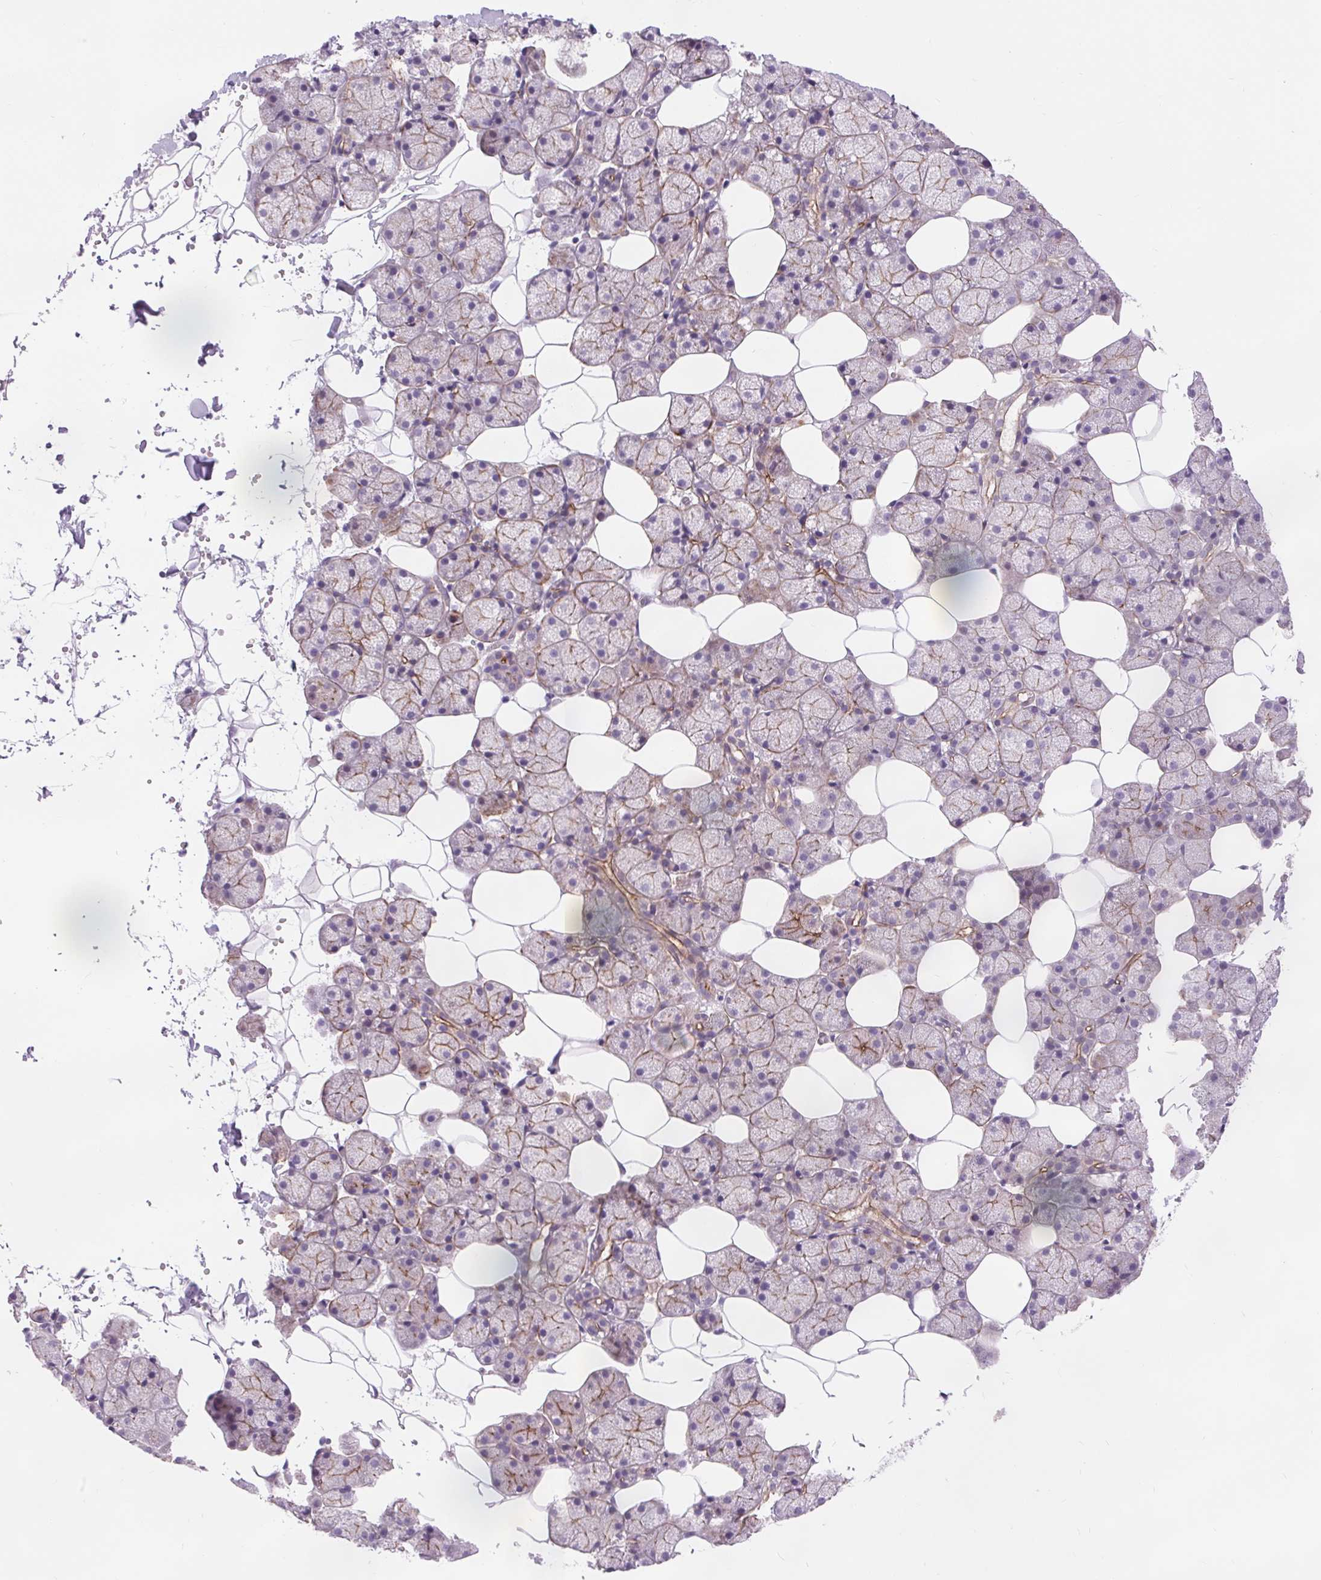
{"staining": {"intensity": "moderate", "quantity": "25%-75%", "location": "cytoplasmic/membranous"}, "tissue": "salivary gland", "cell_type": "Glandular cells", "image_type": "normal", "snomed": [{"axis": "morphology", "description": "Normal tissue, NOS"}, {"axis": "topography", "description": "Salivary gland"}], "caption": "This image exhibits normal salivary gland stained with immunohistochemistry to label a protein in brown. The cytoplasmic/membranous of glandular cells show moderate positivity for the protein. Nuclei are counter-stained blue.", "gene": "DIXDC1", "patient": {"sex": "male", "age": 38}}